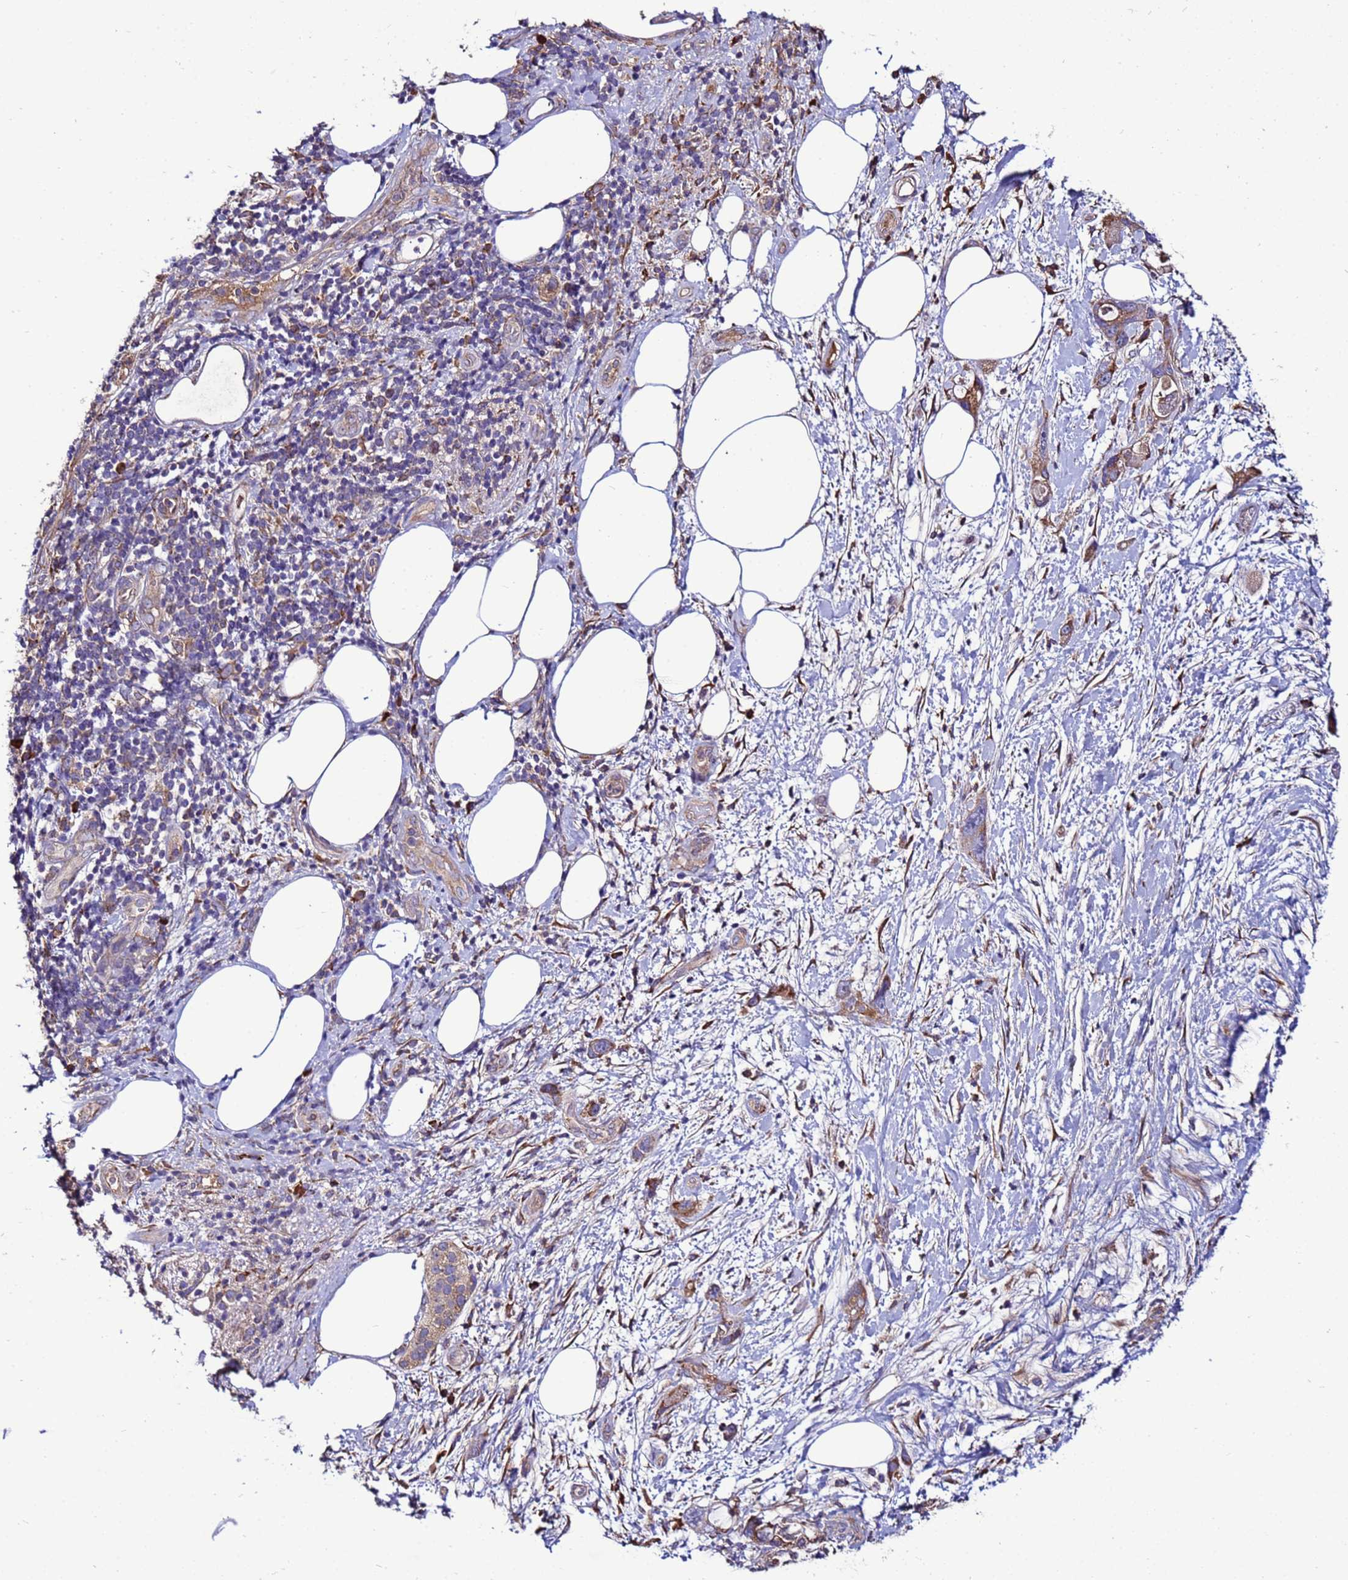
{"staining": {"intensity": "moderate", "quantity": ">75%", "location": "cytoplasmic/membranous"}, "tissue": "pancreatic cancer", "cell_type": "Tumor cells", "image_type": "cancer", "snomed": [{"axis": "morphology", "description": "Adenocarcinoma, NOS"}, {"axis": "topography", "description": "Pancreas"}], "caption": "High-power microscopy captured an immunohistochemistry histopathology image of pancreatic cancer, revealing moderate cytoplasmic/membranous staining in about >75% of tumor cells. (IHC, brightfield microscopy, high magnification).", "gene": "ANTKMT", "patient": {"sex": "female", "age": 61}}